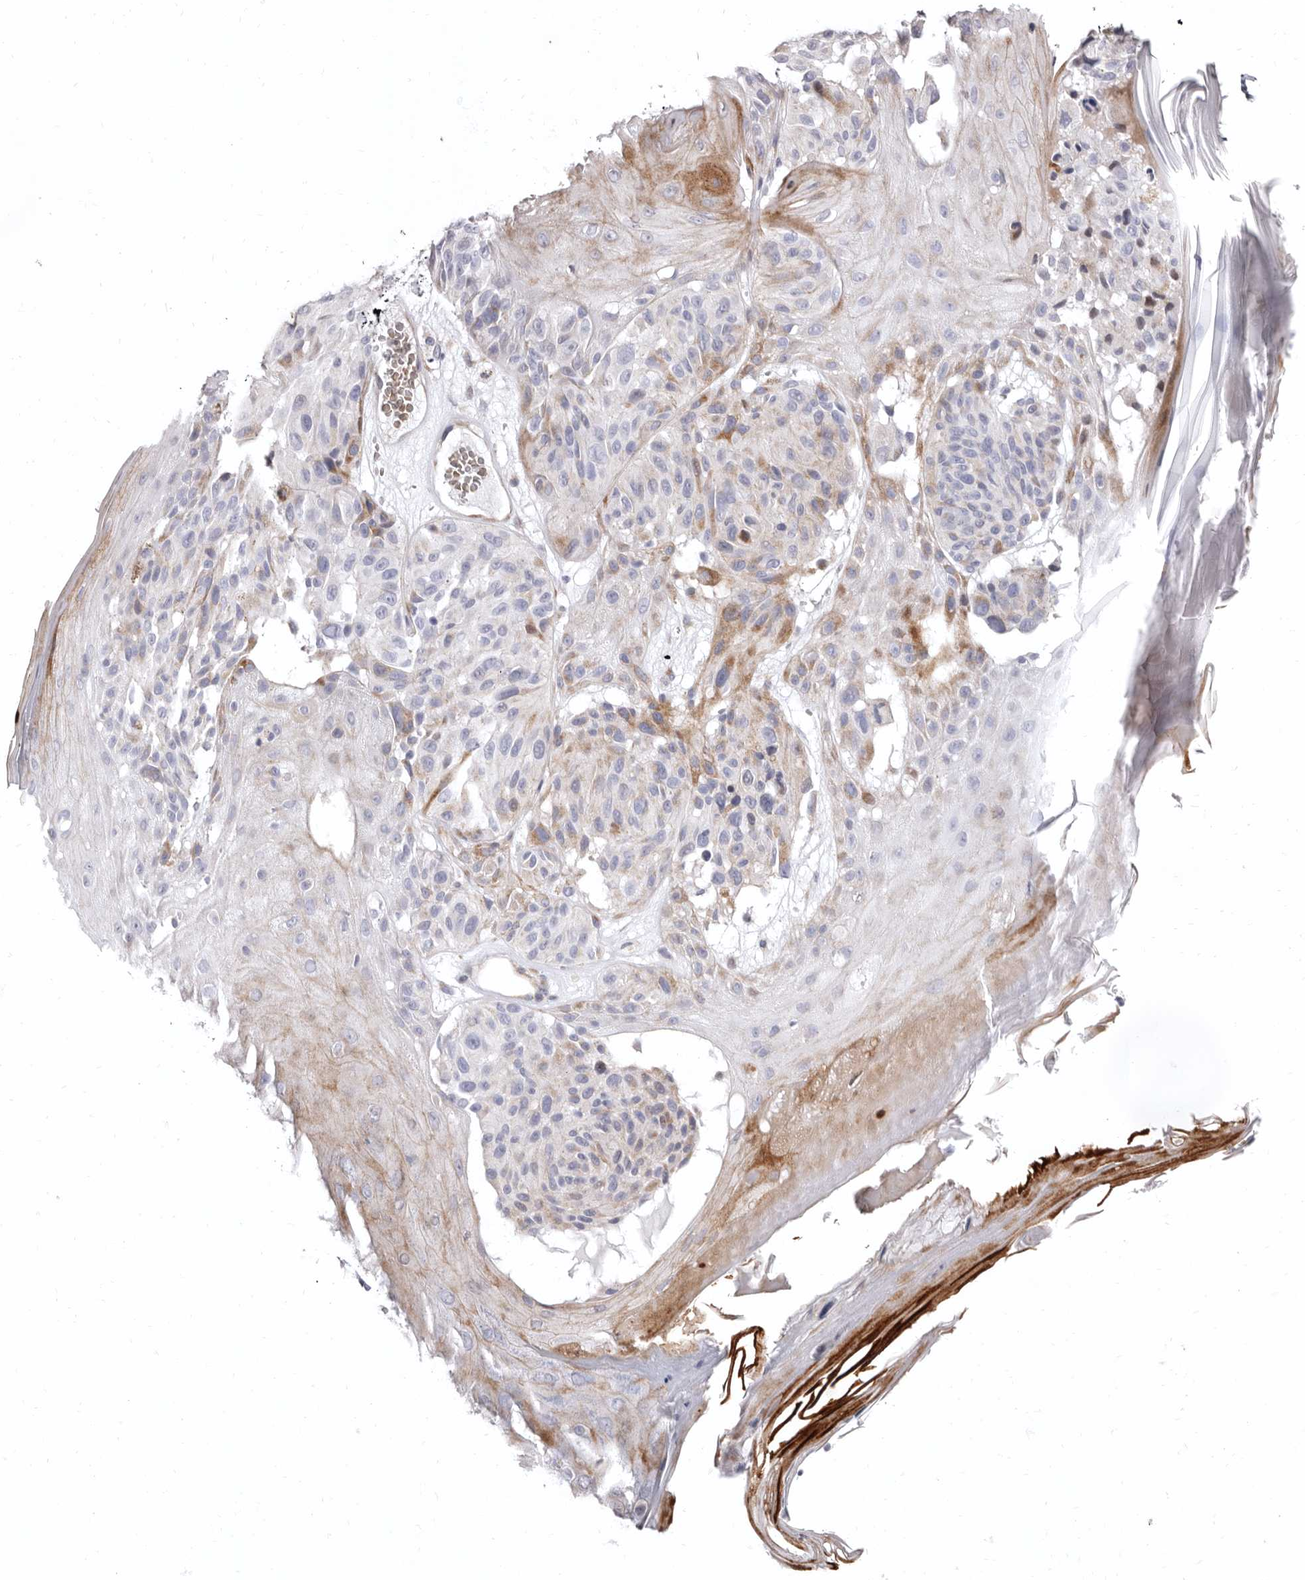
{"staining": {"intensity": "moderate", "quantity": "<25%", "location": "cytoplasmic/membranous"}, "tissue": "melanoma", "cell_type": "Tumor cells", "image_type": "cancer", "snomed": [{"axis": "morphology", "description": "Malignant melanoma, NOS"}, {"axis": "topography", "description": "Skin"}], "caption": "Immunohistochemical staining of human malignant melanoma exhibits low levels of moderate cytoplasmic/membranous positivity in about <25% of tumor cells.", "gene": "AIDA", "patient": {"sex": "male", "age": 83}}